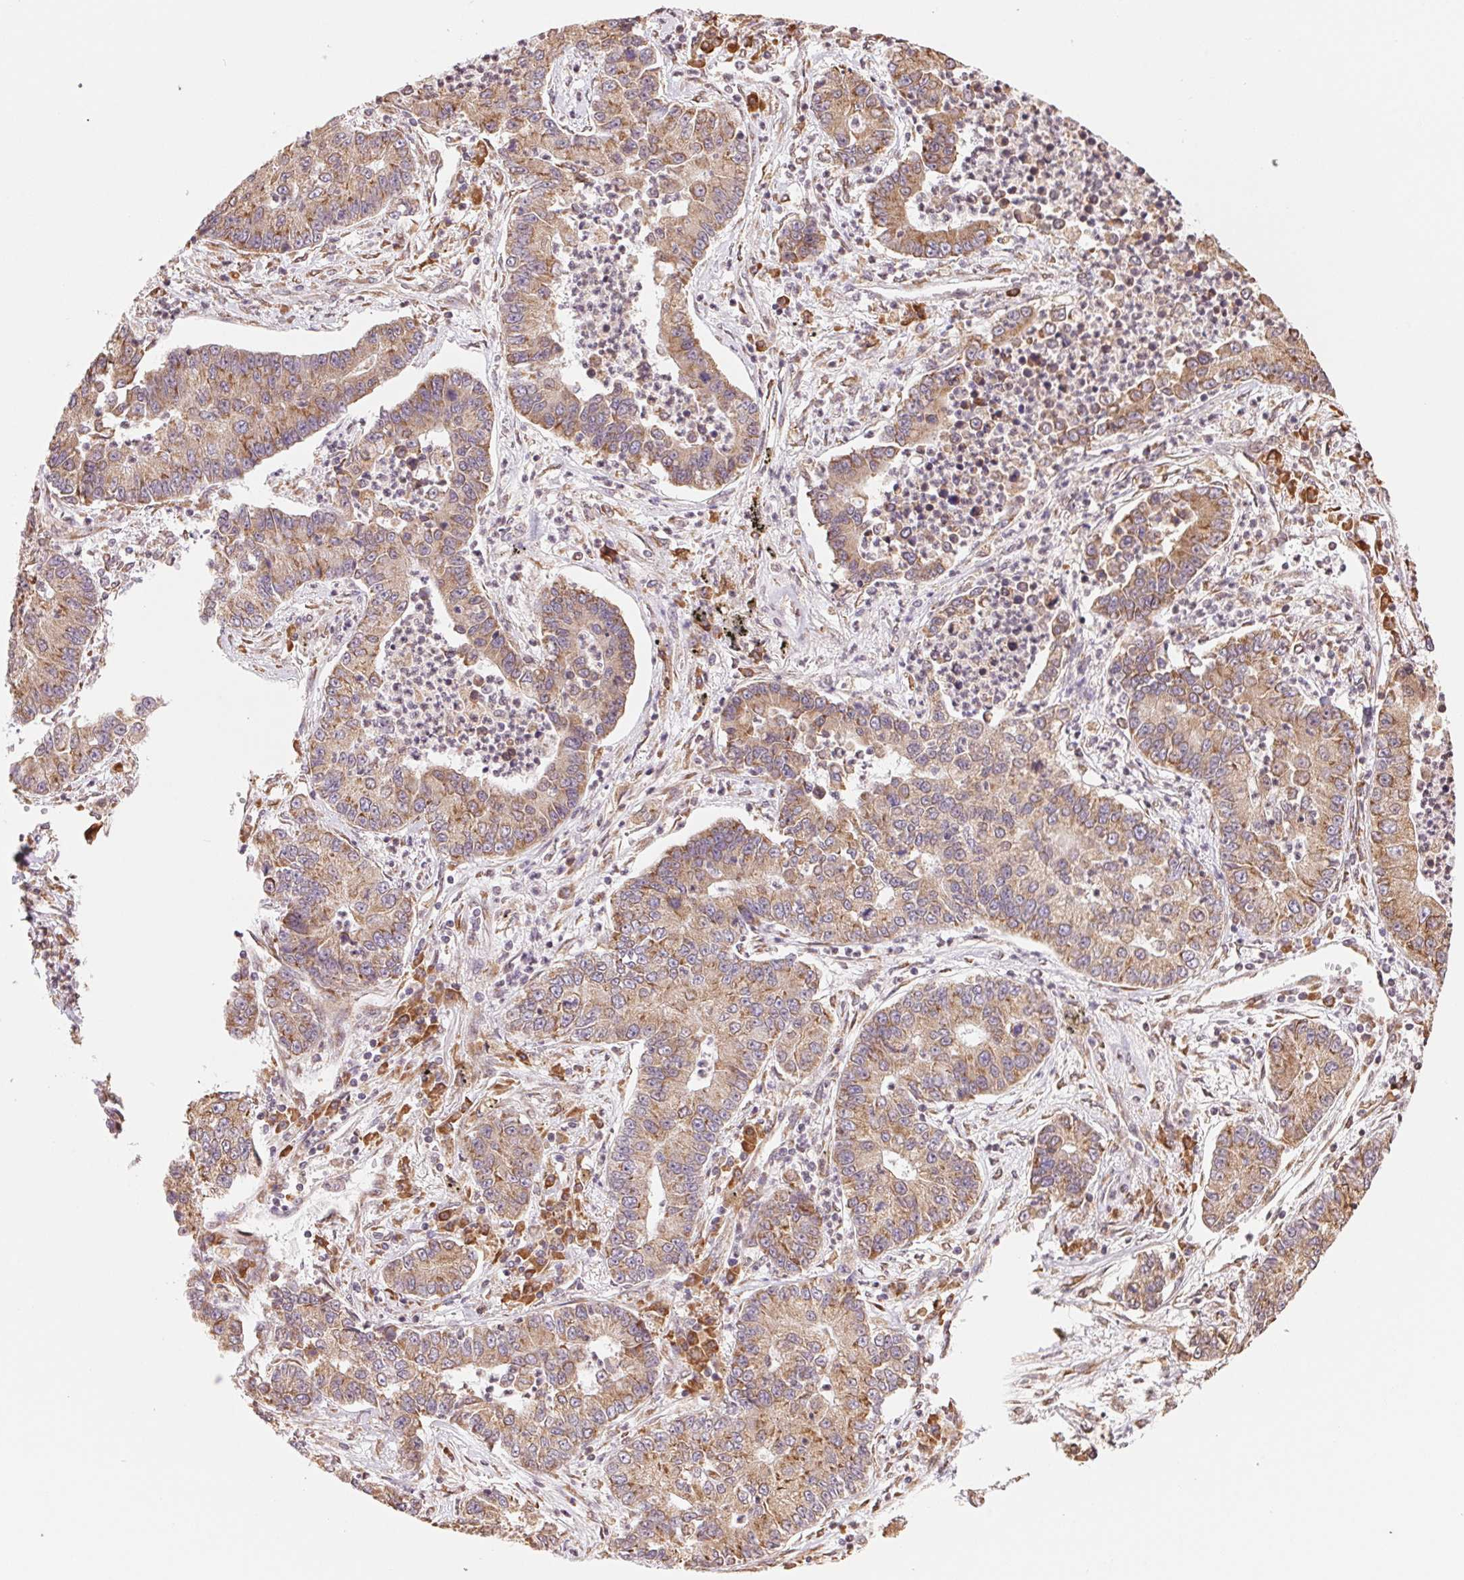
{"staining": {"intensity": "moderate", "quantity": ">75%", "location": "cytoplasmic/membranous"}, "tissue": "lung cancer", "cell_type": "Tumor cells", "image_type": "cancer", "snomed": [{"axis": "morphology", "description": "Adenocarcinoma, NOS"}, {"axis": "topography", "description": "Lung"}], "caption": "Protein analysis of adenocarcinoma (lung) tissue displays moderate cytoplasmic/membranous staining in approximately >75% of tumor cells.", "gene": "RPN1", "patient": {"sex": "female", "age": 57}}